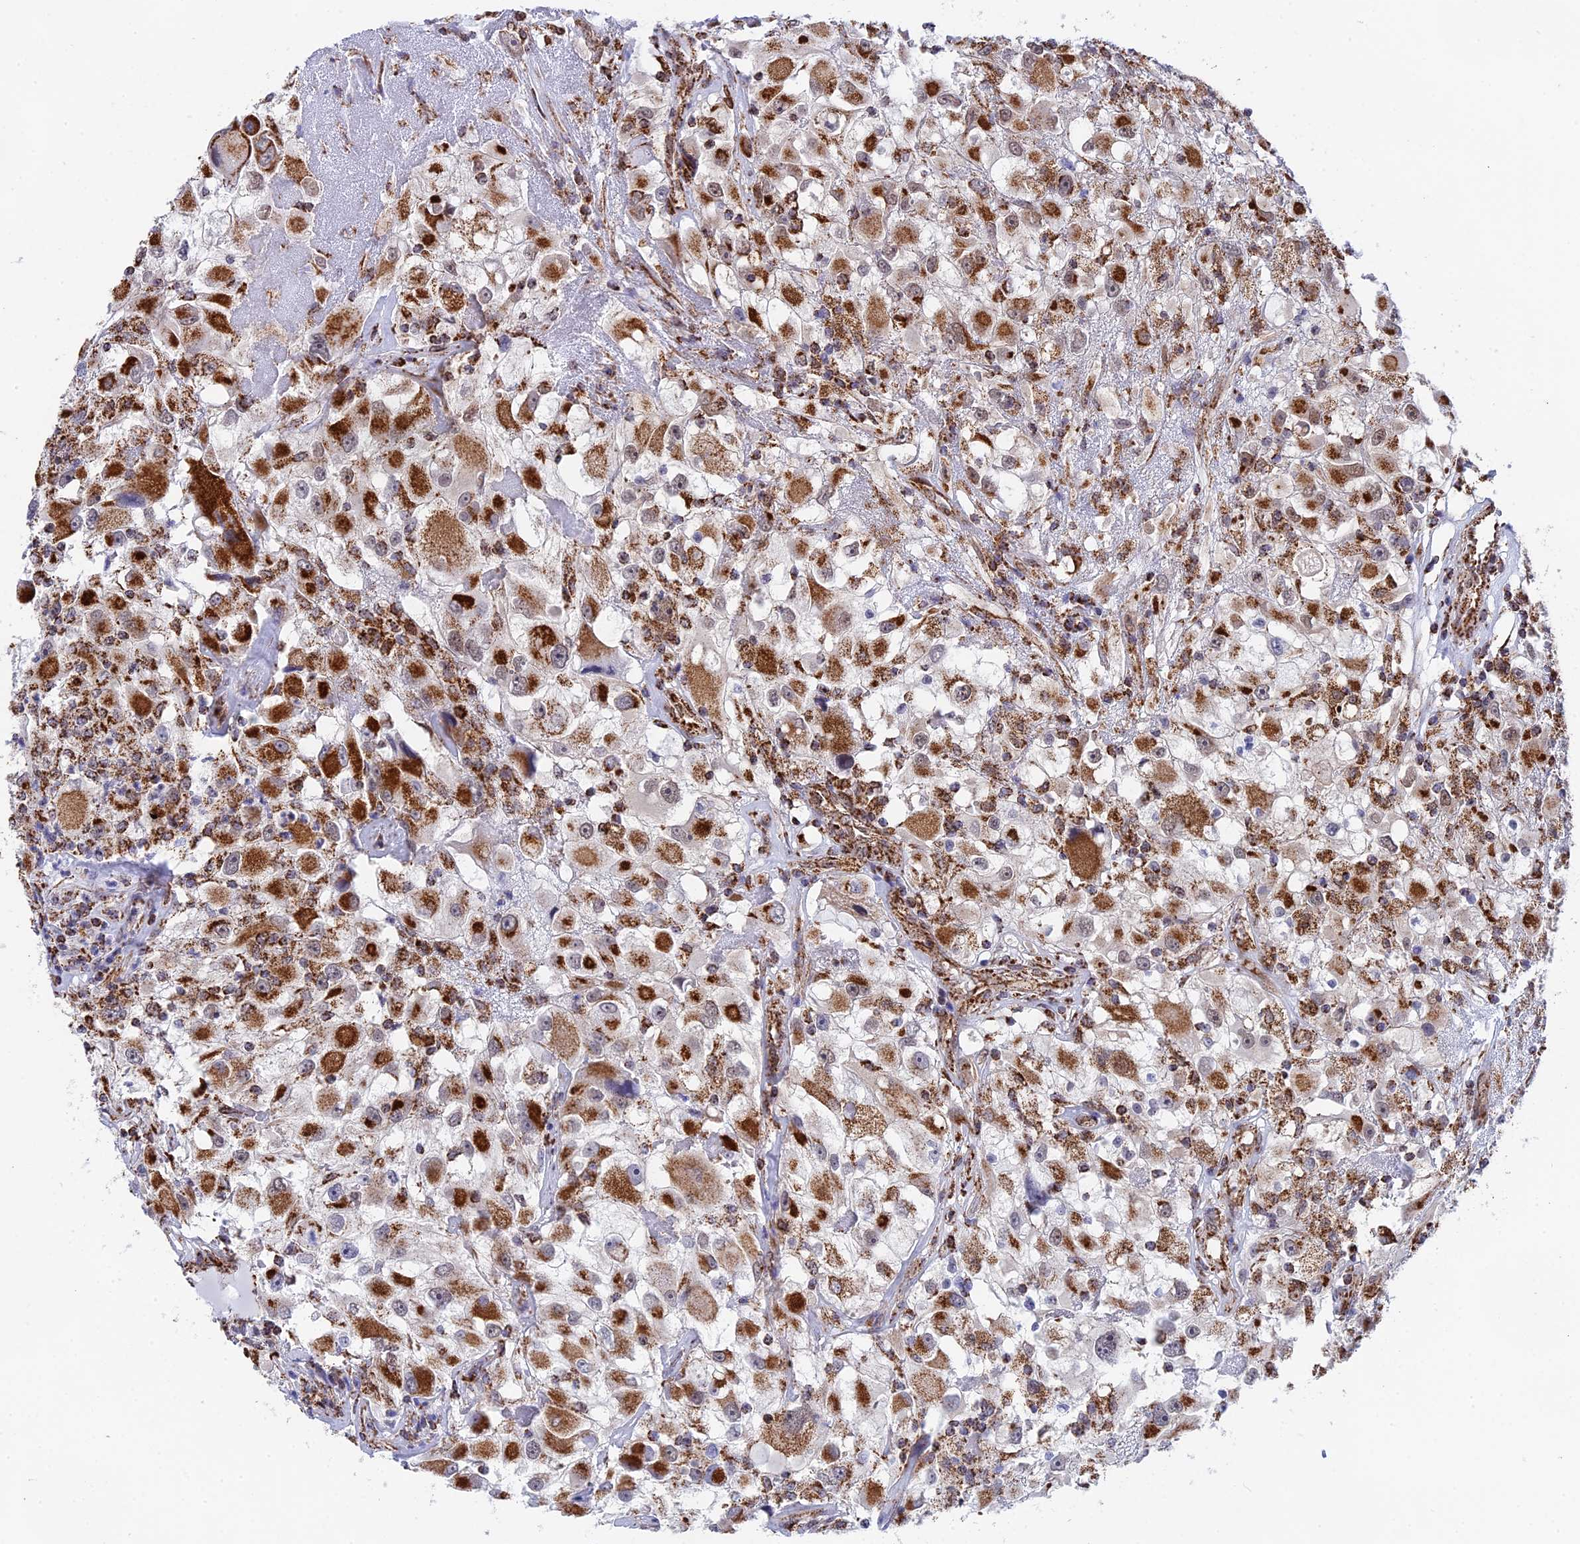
{"staining": {"intensity": "strong", "quantity": ">75%", "location": "cytoplasmic/membranous"}, "tissue": "renal cancer", "cell_type": "Tumor cells", "image_type": "cancer", "snomed": [{"axis": "morphology", "description": "Adenocarcinoma, NOS"}, {"axis": "topography", "description": "Kidney"}], "caption": "Renal cancer (adenocarcinoma) stained with a brown dye reveals strong cytoplasmic/membranous positive staining in approximately >75% of tumor cells.", "gene": "CDC16", "patient": {"sex": "female", "age": 52}}